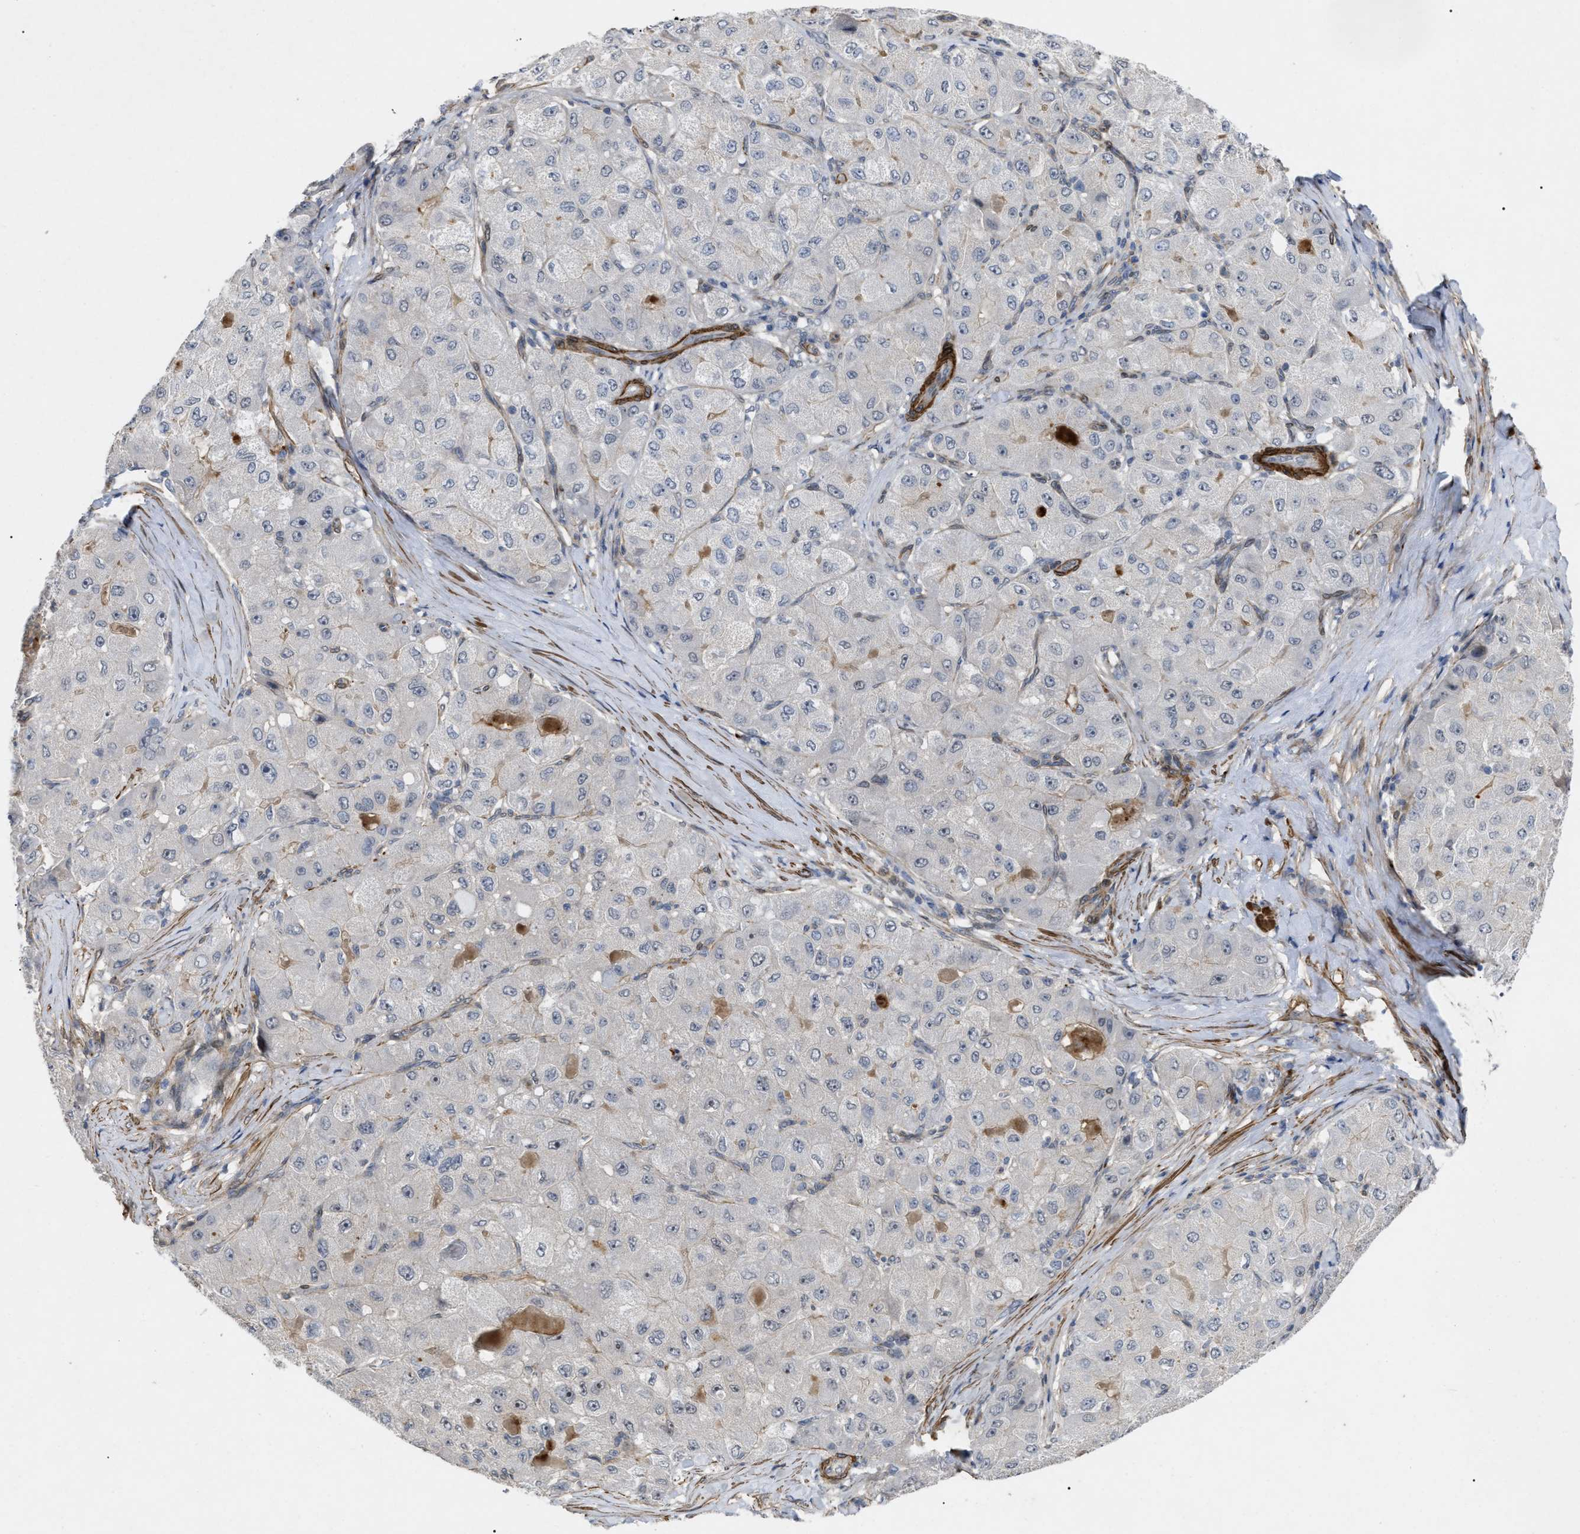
{"staining": {"intensity": "negative", "quantity": "none", "location": "none"}, "tissue": "liver cancer", "cell_type": "Tumor cells", "image_type": "cancer", "snomed": [{"axis": "morphology", "description": "Carcinoma, Hepatocellular, NOS"}, {"axis": "topography", "description": "Liver"}], "caption": "Liver cancer stained for a protein using immunohistochemistry (IHC) exhibits no positivity tumor cells.", "gene": "ST6GALNAC6", "patient": {"sex": "male", "age": 80}}